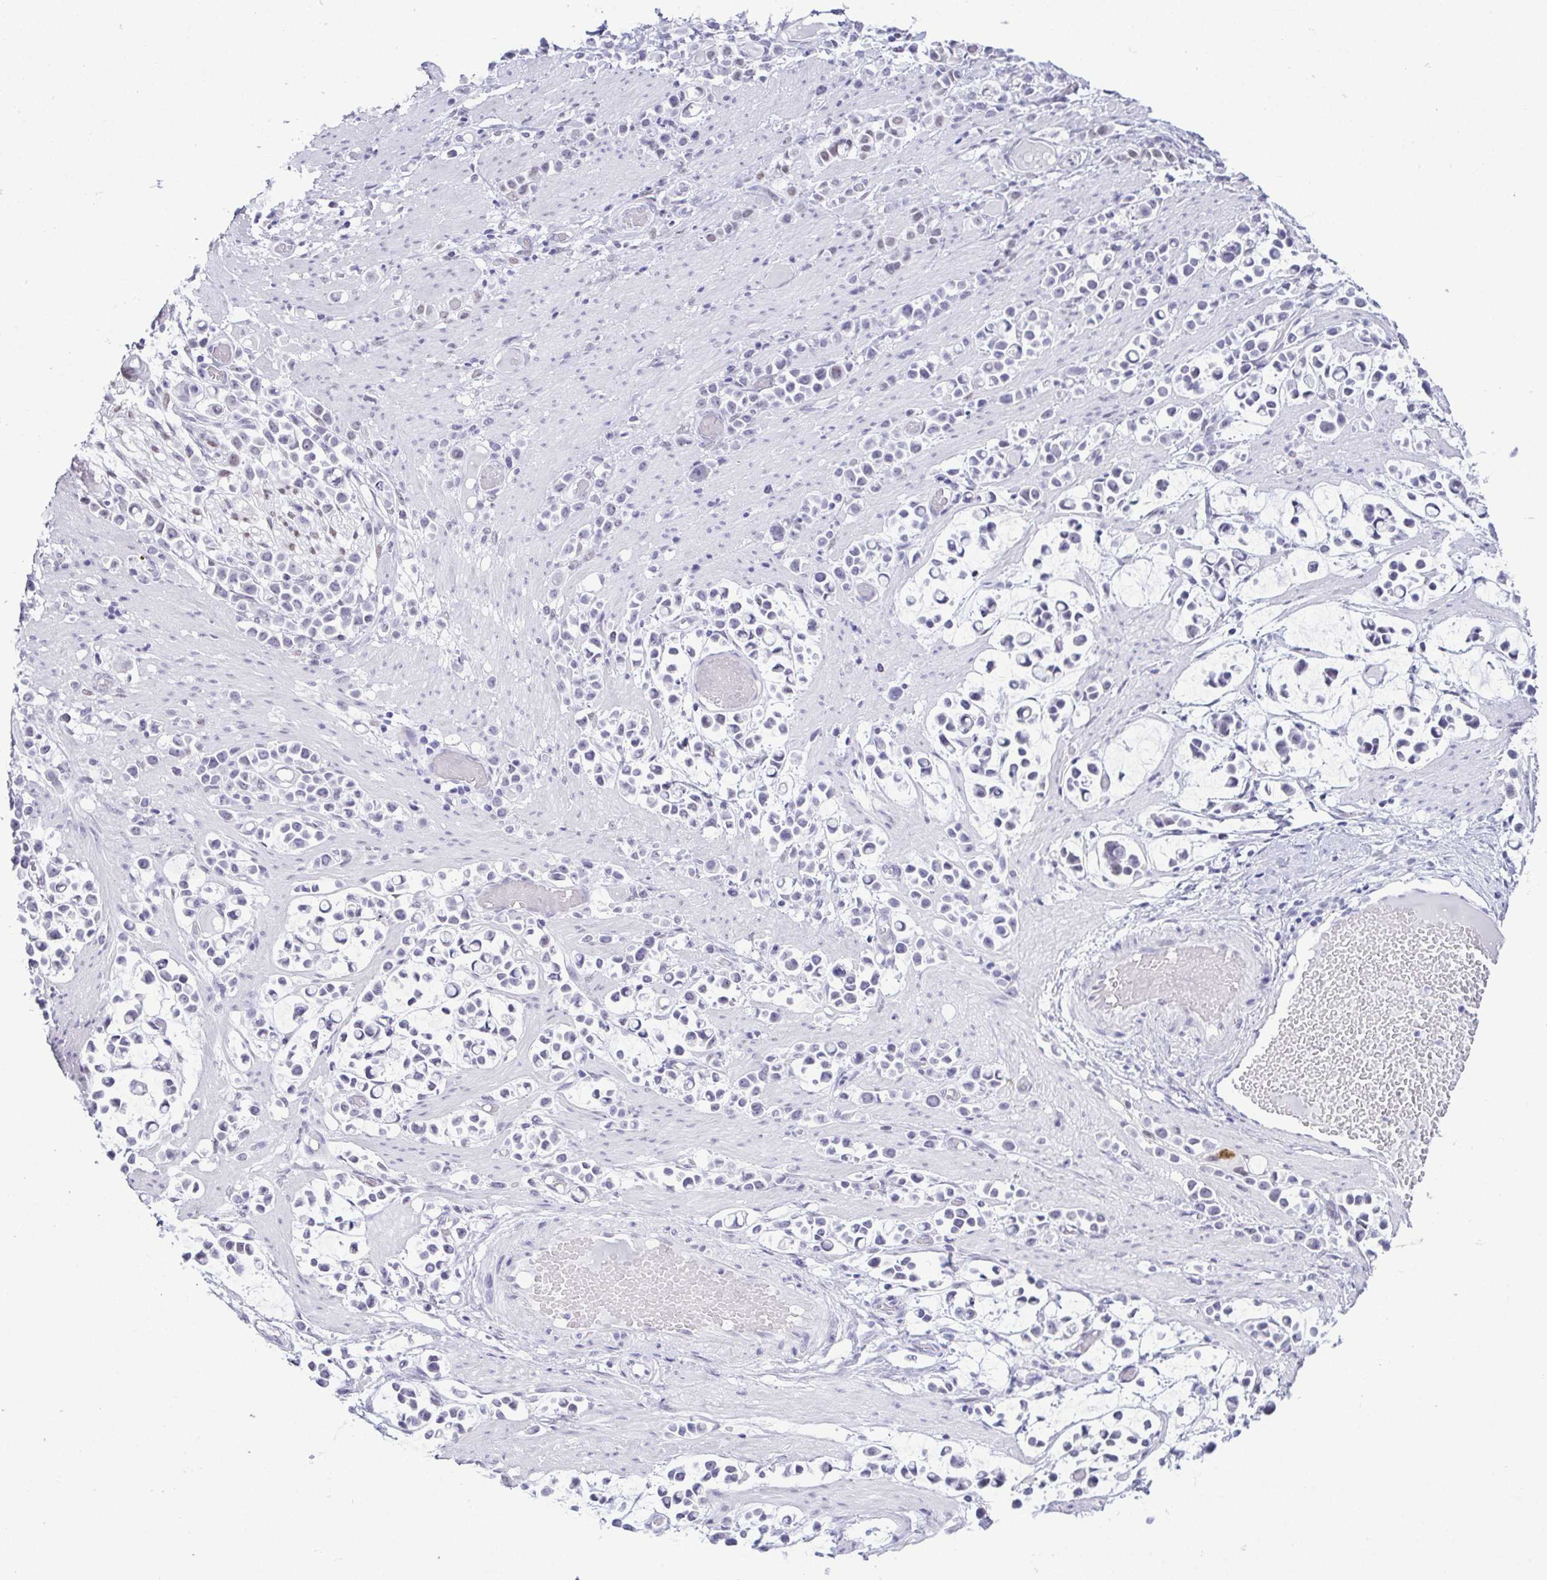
{"staining": {"intensity": "negative", "quantity": "none", "location": "none"}, "tissue": "stomach cancer", "cell_type": "Tumor cells", "image_type": "cancer", "snomed": [{"axis": "morphology", "description": "Adenocarcinoma, NOS"}, {"axis": "topography", "description": "Stomach"}], "caption": "Adenocarcinoma (stomach) was stained to show a protein in brown. There is no significant positivity in tumor cells.", "gene": "SUGP2", "patient": {"sex": "male", "age": 82}}